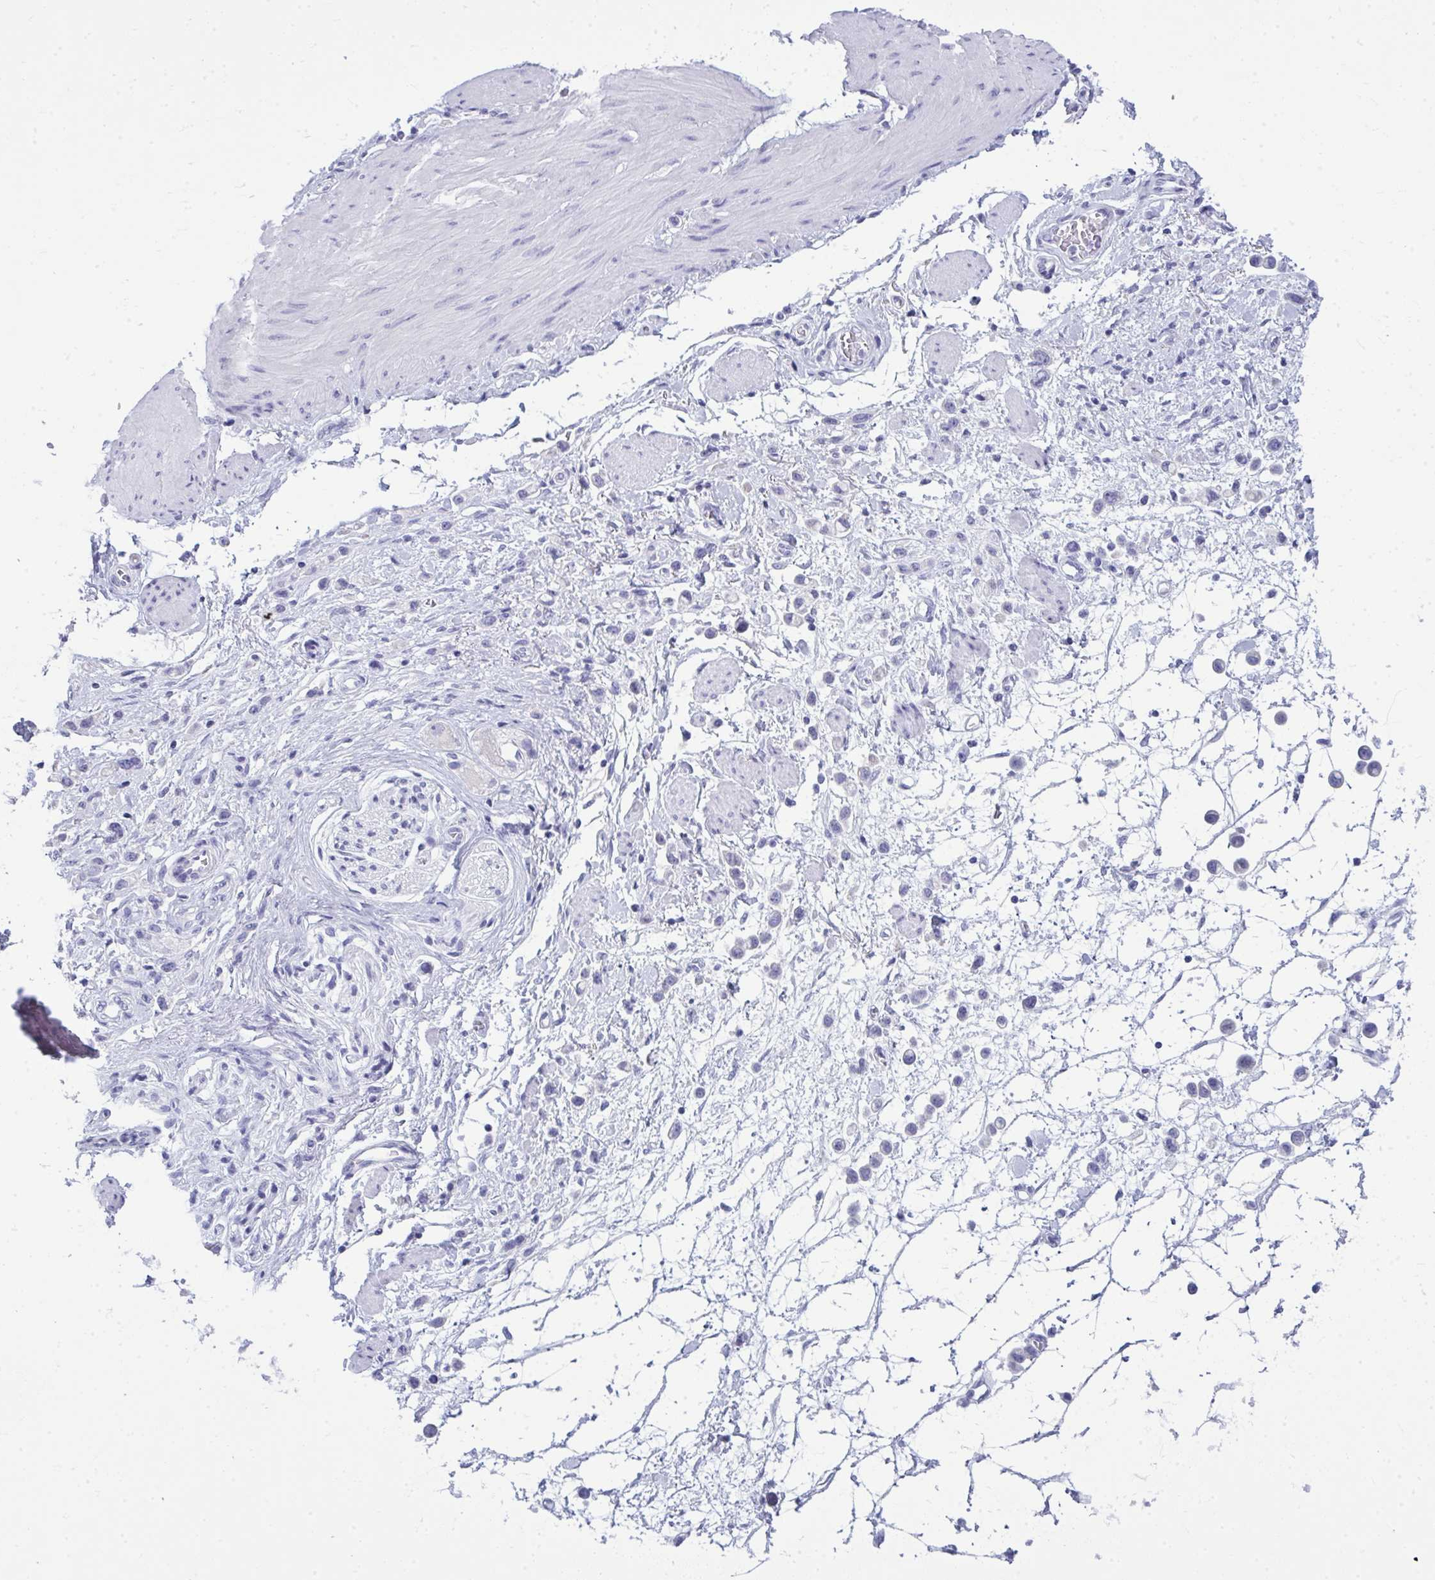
{"staining": {"intensity": "negative", "quantity": "none", "location": "none"}, "tissue": "stomach cancer", "cell_type": "Tumor cells", "image_type": "cancer", "snomed": [{"axis": "morphology", "description": "Adenocarcinoma, NOS"}, {"axis": "topography", "description": "Stomach"}], "caption": "Immunohistochemistry (IHC) of stomach adenocarcinoma exhibits no staining in tumor cells. The staining is performed using DAB (3,3'-diaminobenzidine) brown chromogen with nuclei counter-stained in using hematoxylin.", "gene": "QDPR", "patient": {"sex": "female", "age": 65}}